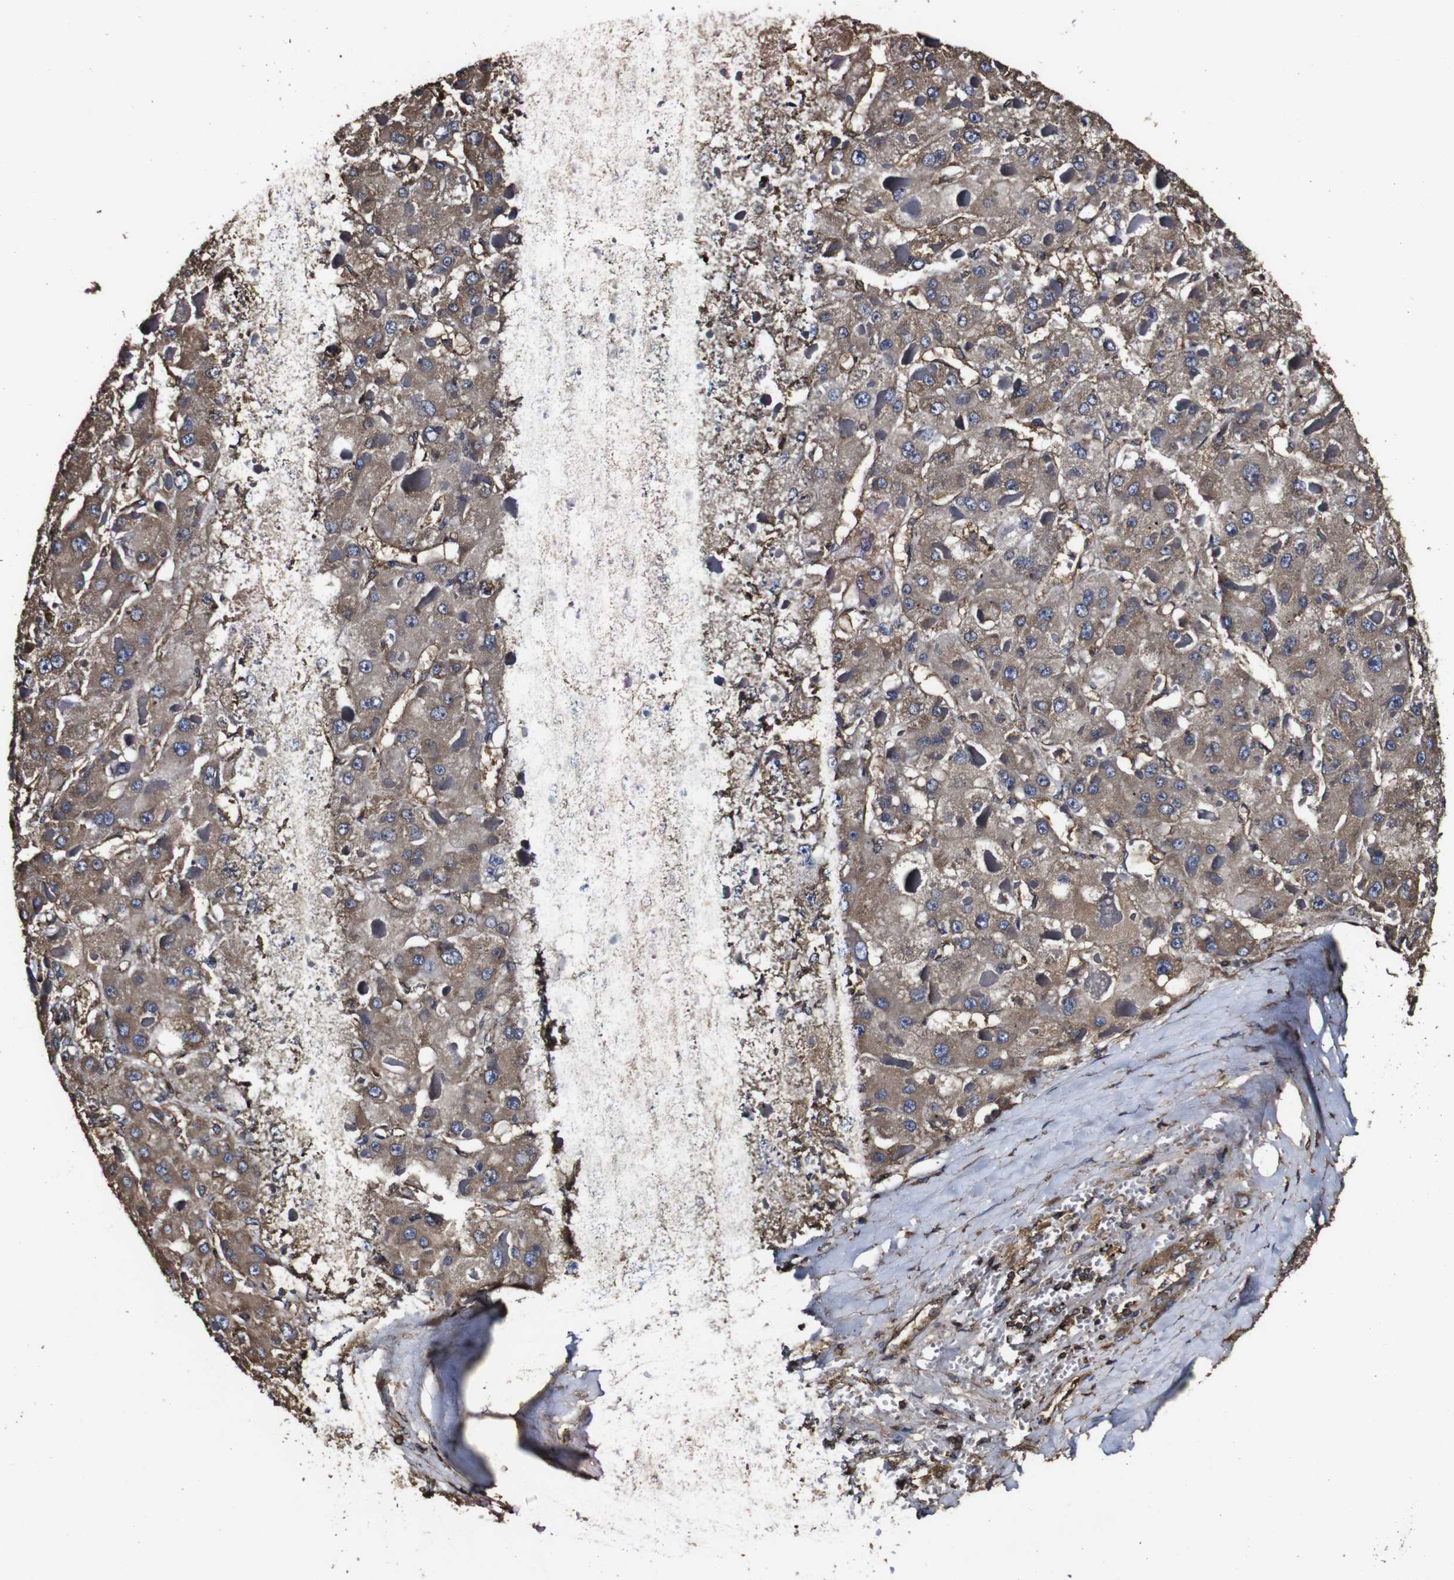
{"staining": {"intensity": "moderate", "quantity": ">75%", "location": "cytoplasmic/membranous"}, "tissue": "liver cancer", "cell_type": "Tumor cells", "image_type": "cancer", "snomed": [{"axis": "morphology", "description": "Carcinoma, Hepatocellular, NOS"}, {"axis": "topography", "description": "Liver"}], "caption": "Liver hepatocellular carcinoma stained with IHC demonstrates moderate cytoplasmic/membranous positivity in about >75% of tumor cells.", "gene": "MSN", "patient": {"sex": "female", "age": 73}}